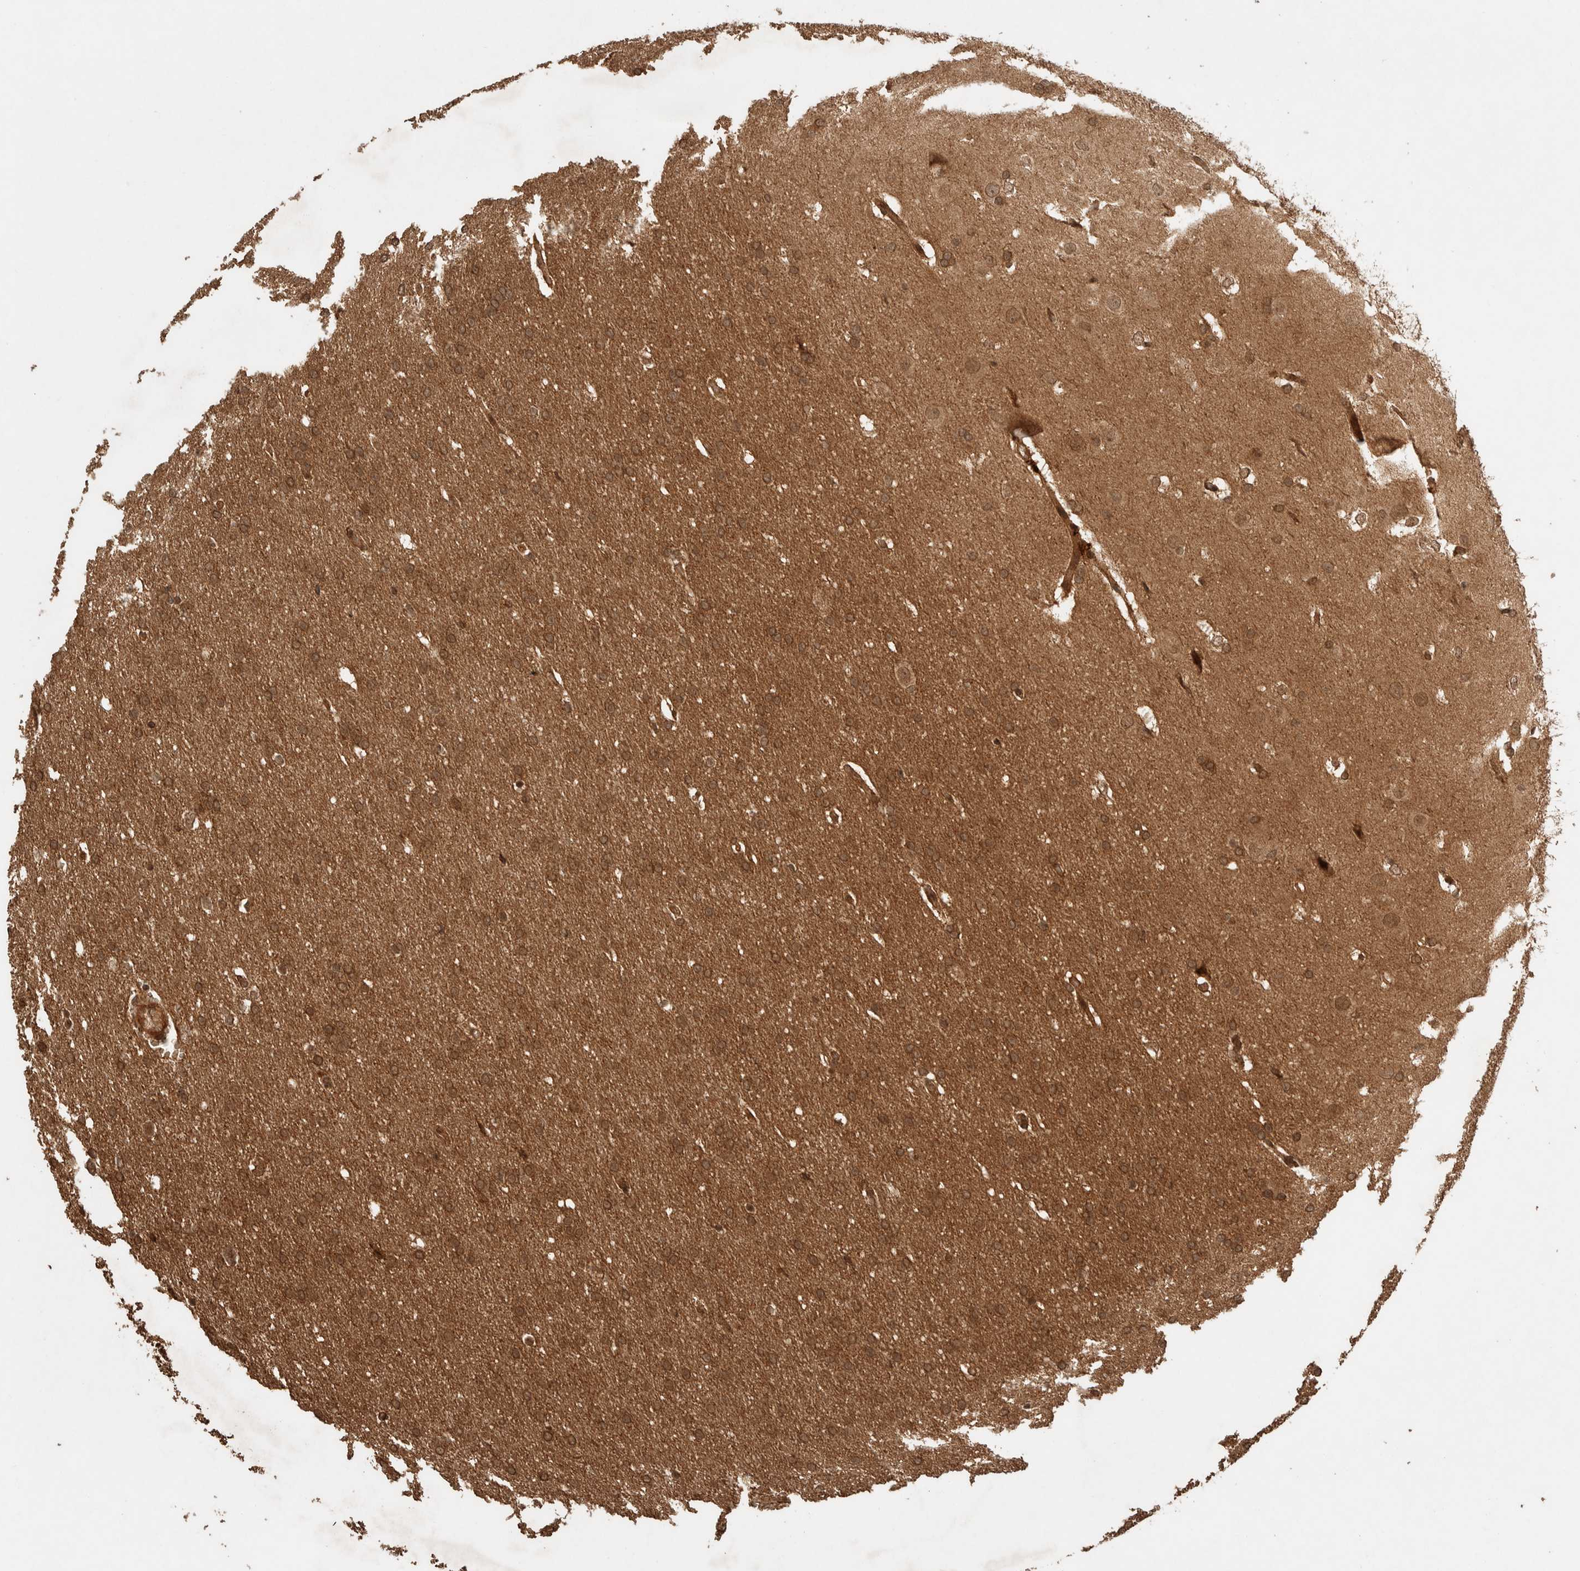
{"staining": {"intensity": "moderate", "quantity": ">75%", "location": "cytoplasmic/membranous"}, "tissue": "glioma", "cell_type": "Tumor cells", "image_type": "cancer", "snomed": [{"axis": "morphology", "description": "Glioma, malignant, Low grade"}, {"axis": "topography", "description": "Brain"}], "caption": "Immunohistochemical staining of glioma displays moderate cytoplasmic/membranous protein positivity in about >75% of tumor cells.", "gene": "CNTROB", "patient": {"sex": "female", "age": 37}}